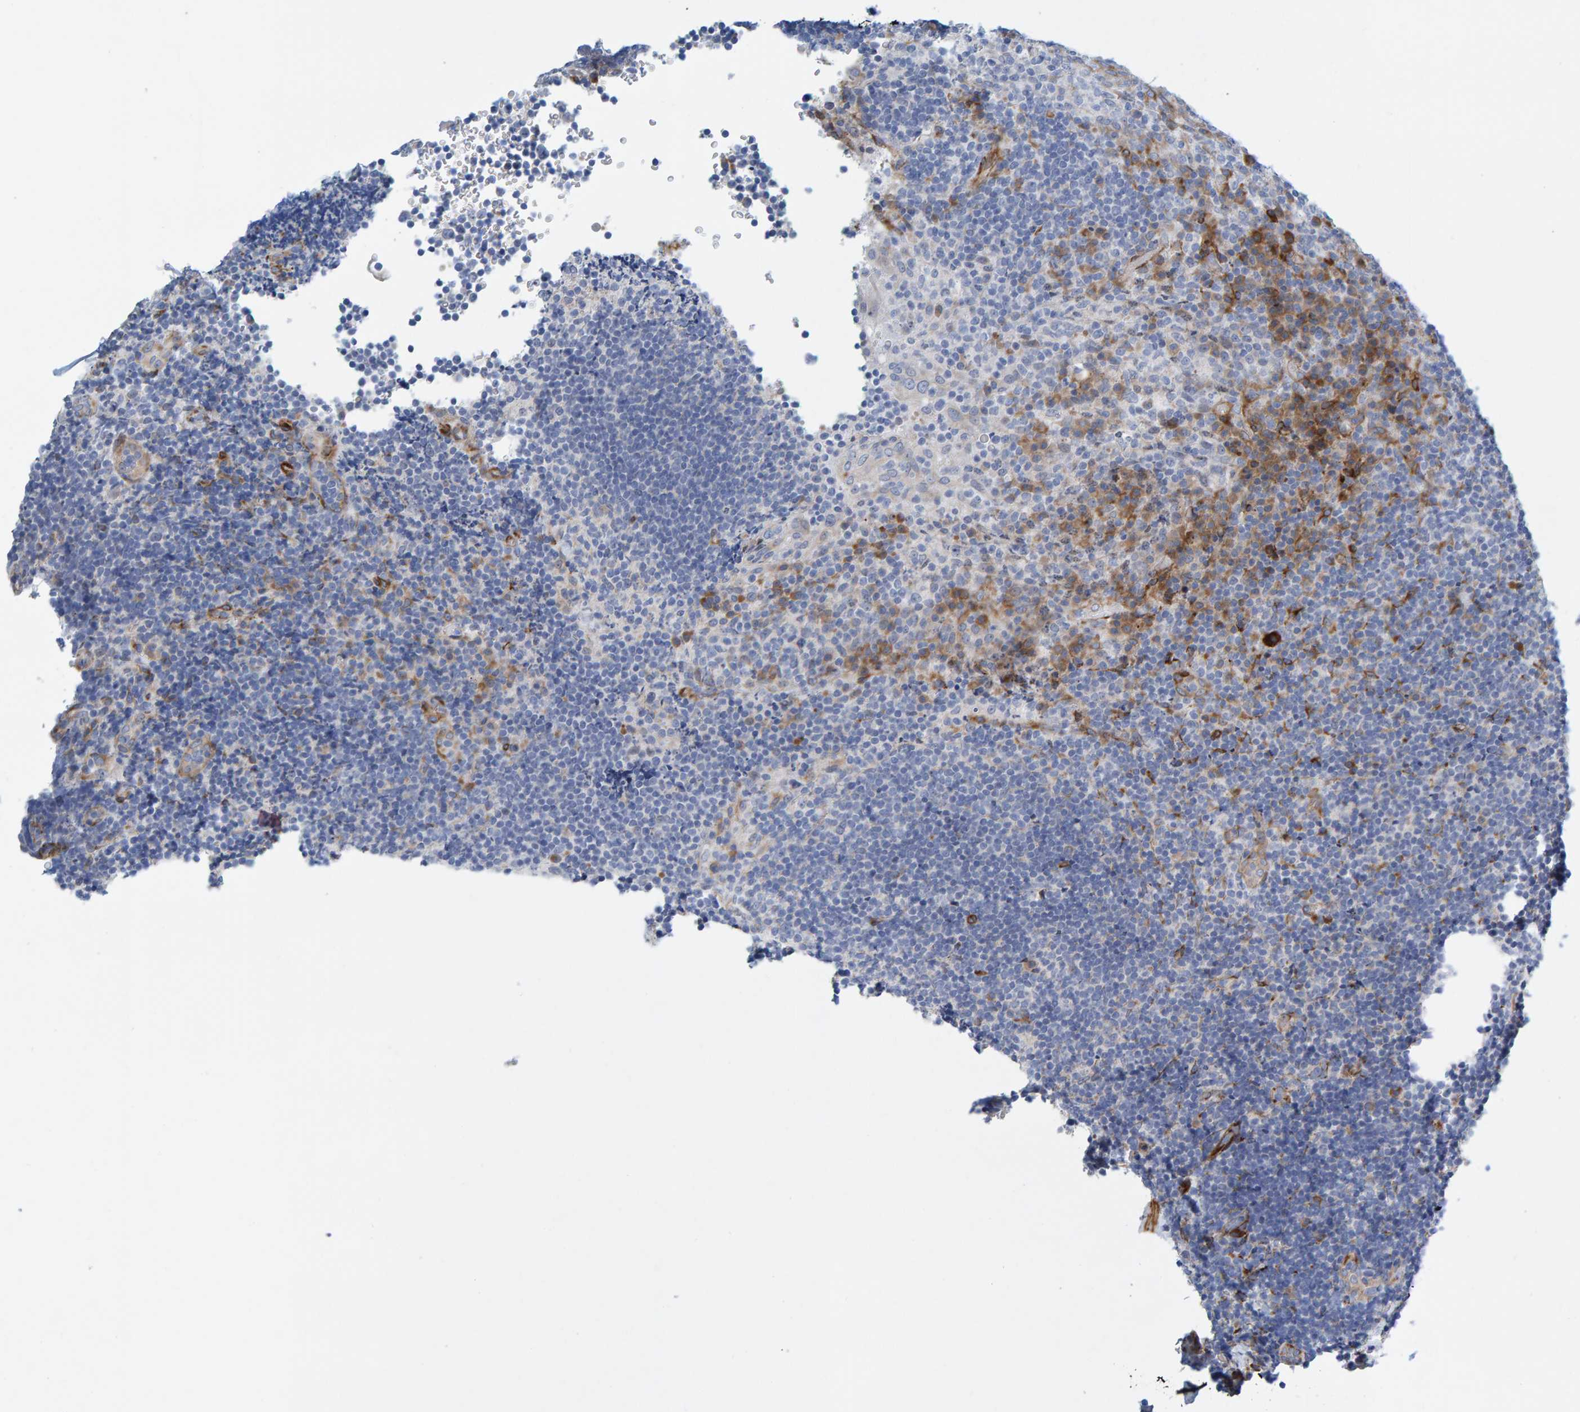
{"staining": {"intensity": "negative", "quantity": "none", "location": "none"}, "tissue": "lymphoma", "cell_type": "Tumor cells", "image_type": "cancer", "snomed": [{"axis": "morphology", "description": "Malignant lymphoma, non-Hodgkin's type, High grade"}, {"axis": "topography", "description": "Tonsil"}], "caption": "There is no significant expression in tumor cells of lymphoma. The staining is performed using DAB (3,3'-diaminobenzidine) brown chromogen with nuclei counter-stained in using hematoxylin.", "gene": "MMP16", "patient": {"sex": "female", "age": 36}}